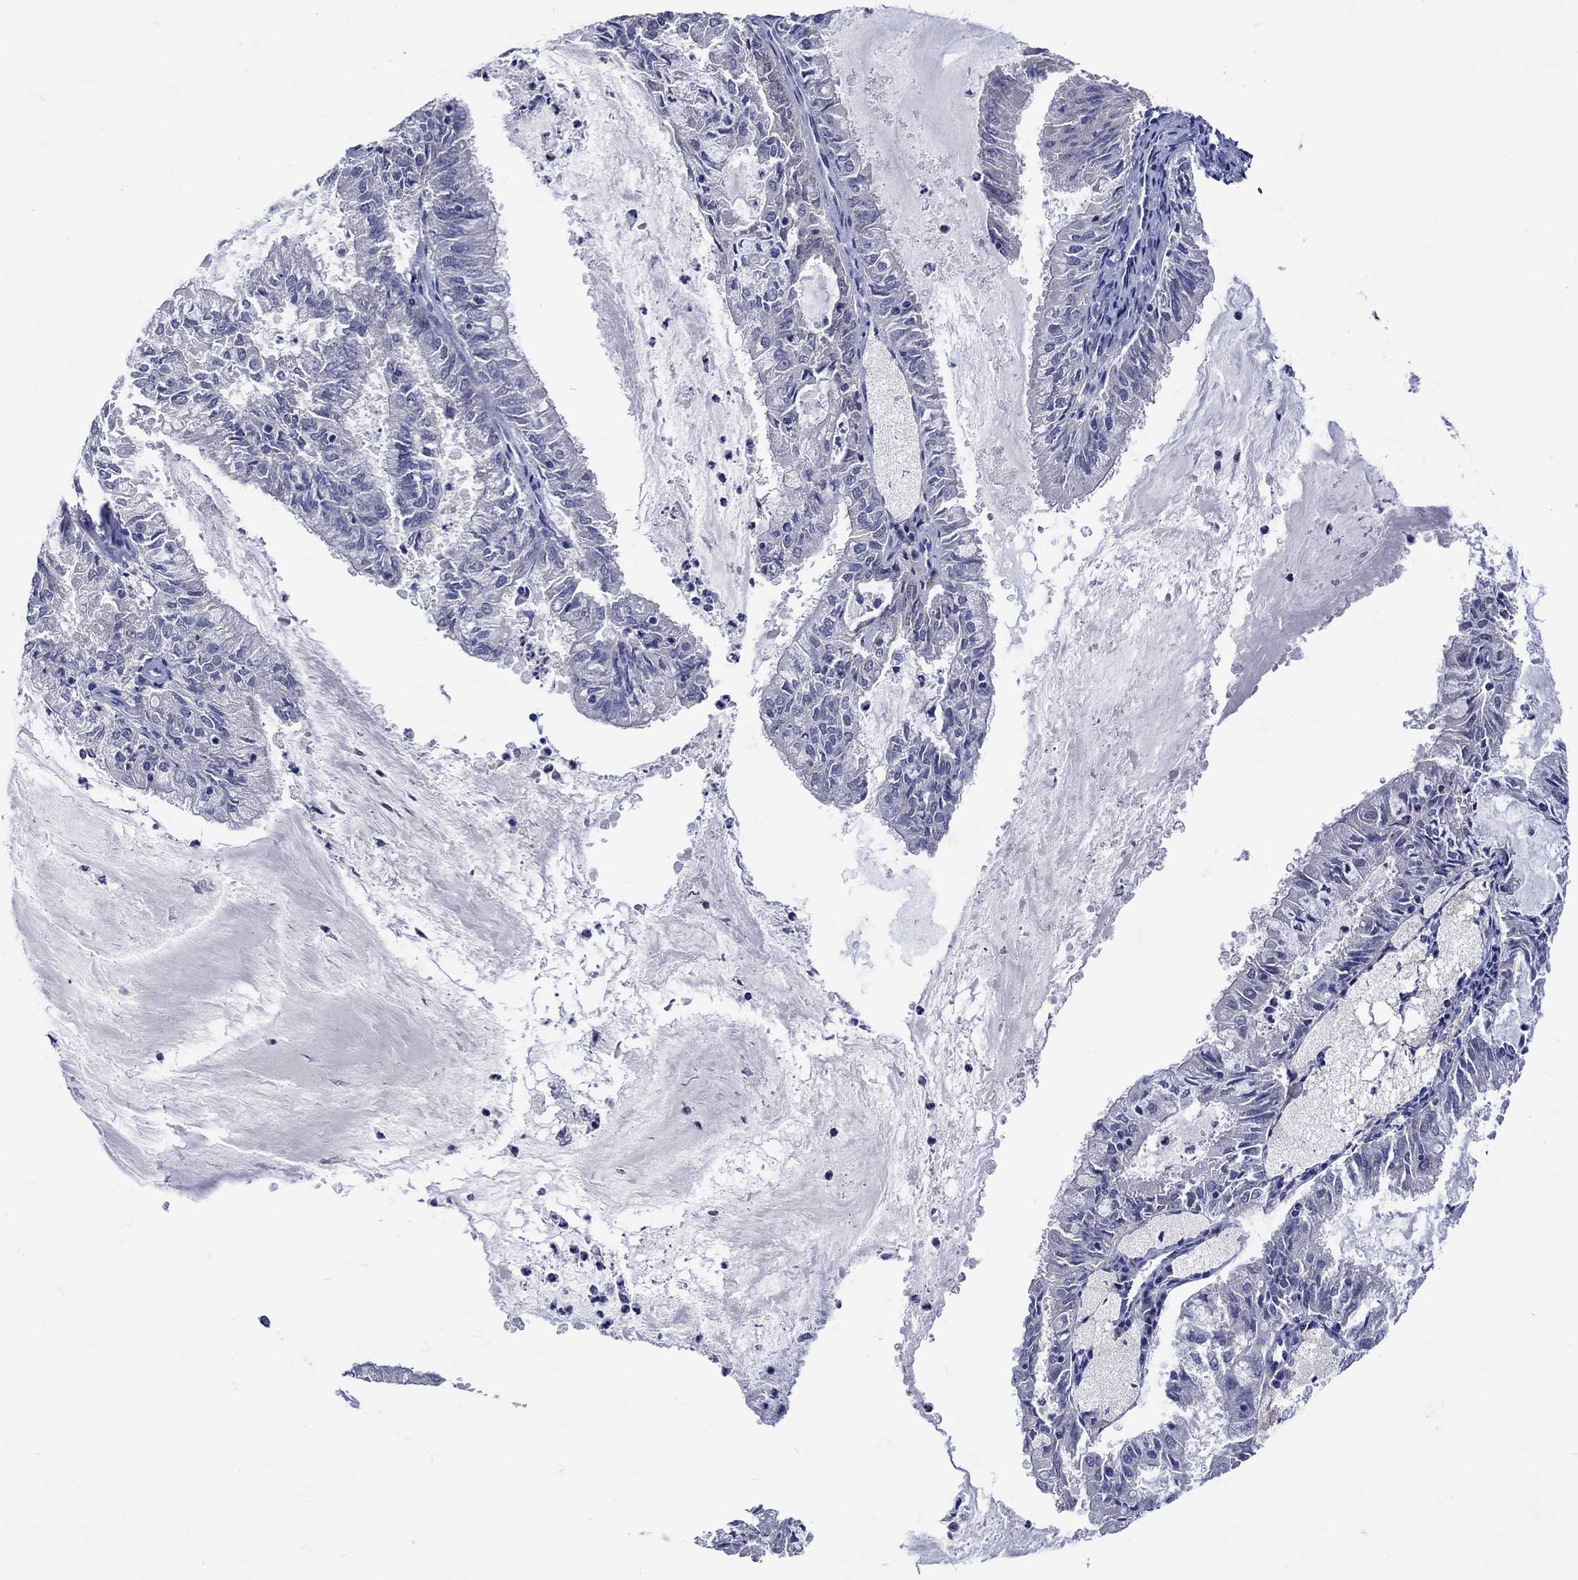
{"staining": {"intensity": "negative", "quantity": "none", "location": "none"}, "tissue": "endometrial cancer", "cell_type": "Tumor cells", "image_type": "cancer", "snomed": [{"axis": "morphology", "description": "Adenocarcinoma, NOS"}, {"axis": "topography", "description": "Endometrium"}], "caption": "The immunohistochemistry (IHC) photomicrograph has no significant positivity in tumor cells of endometrial cancer tissue.", "gene": "MSI1", "patient": {"sex": "female", "age": 57}}